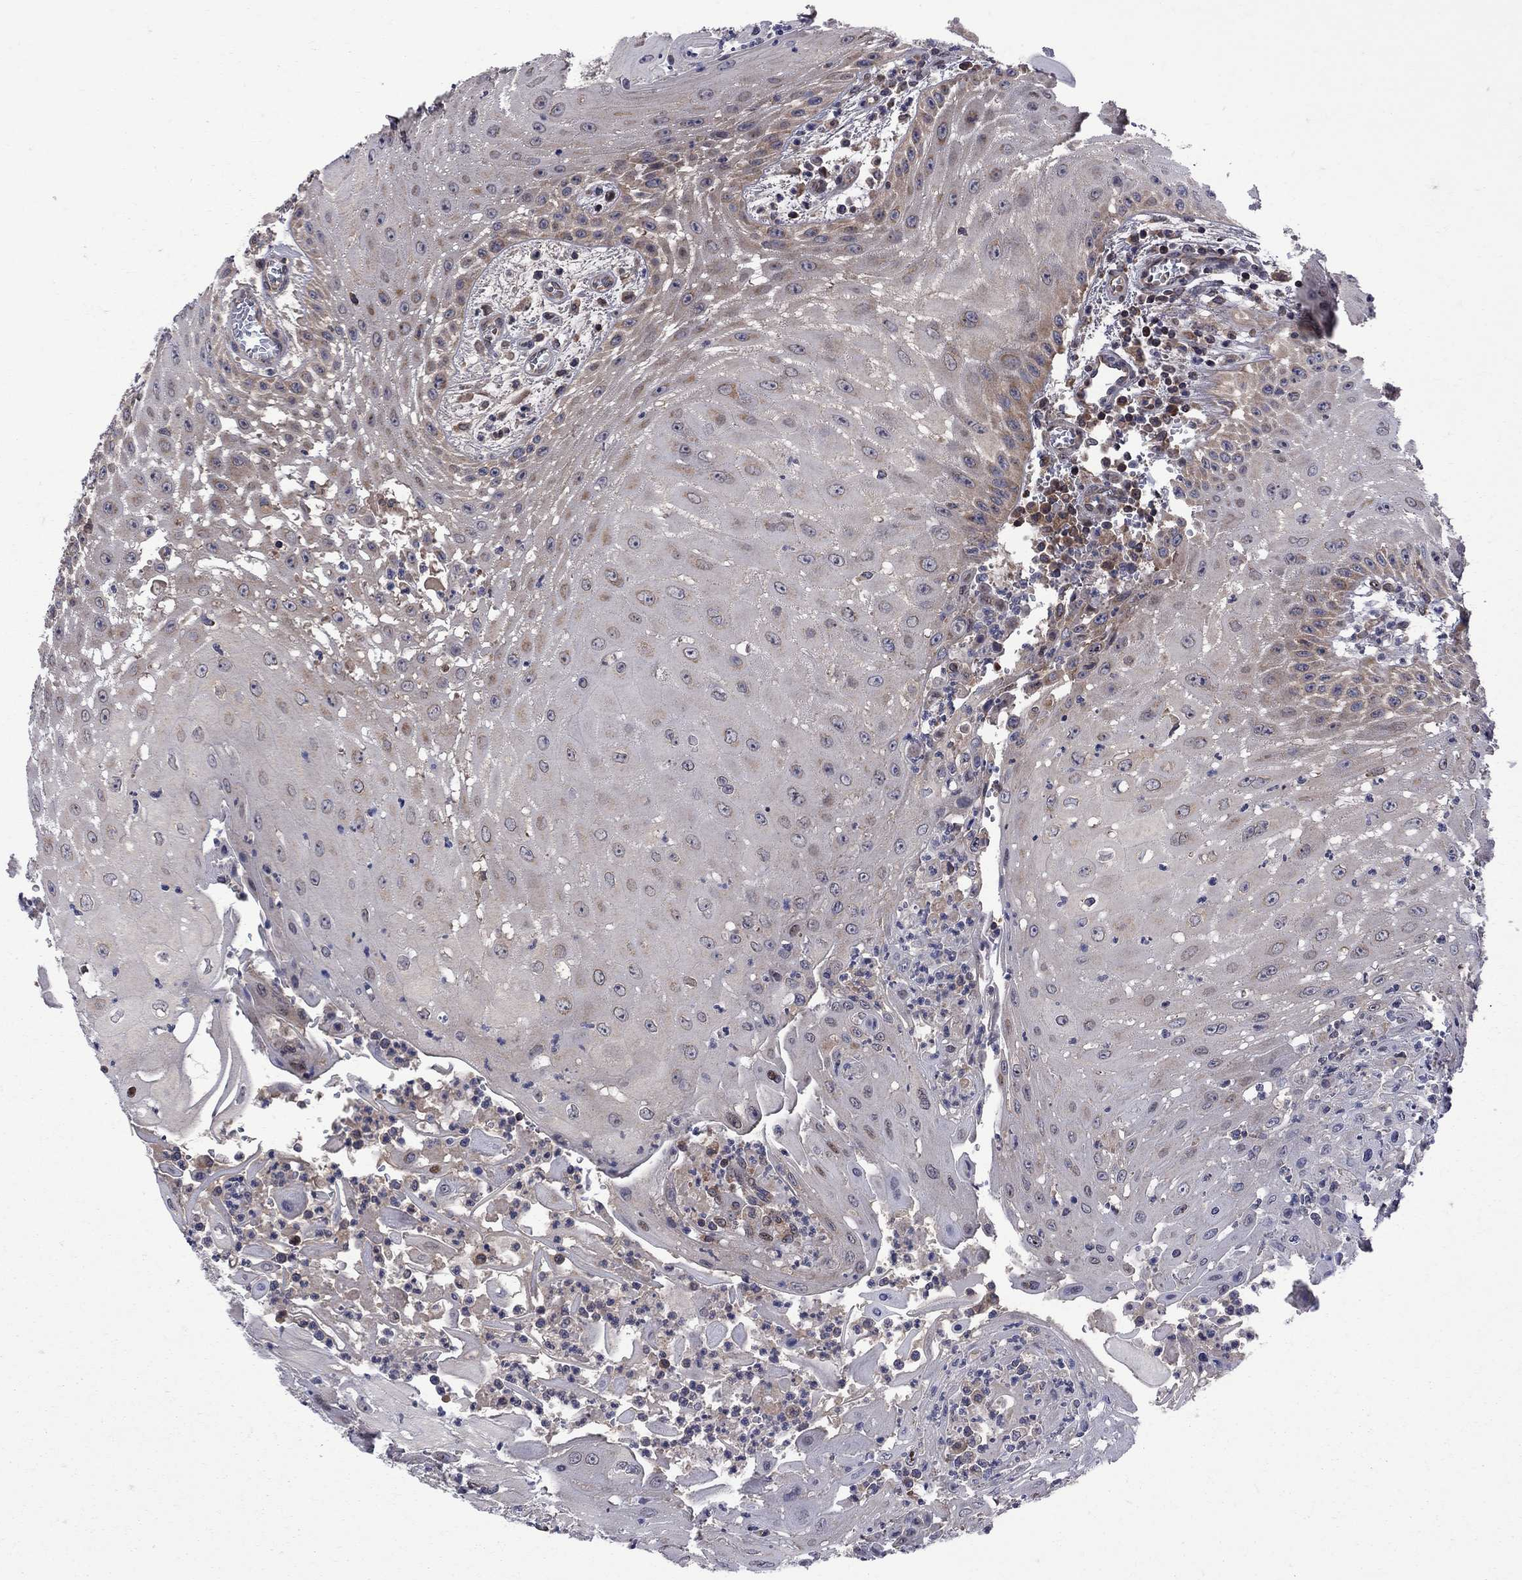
{"staining": {"intensity": "moderate", "quantity": "<25%", "location": "cytoplasmic/membranous"}, "tissue": "head and neck cancer", "cell_type": "Tumor cells", "image_type": "cancer", "snomed": [{"axis": "morphology", "description": "Squamous cell carcinoma, NOS"}, {"axis": "topography", "description": "Oral tissue"}, {"axis": "topography", "description": "Head-Neck"}], "caption": "IHC micrograph of human head and neck cancer (squamous cell carcinoma) stained for a protein (brown), which exhibits low levels of moderate cytoplasmic/membranous staining in about <25% of tumor cells.", "gene": "CNOT11", "patient": {"sex": "male", "age": 58}}